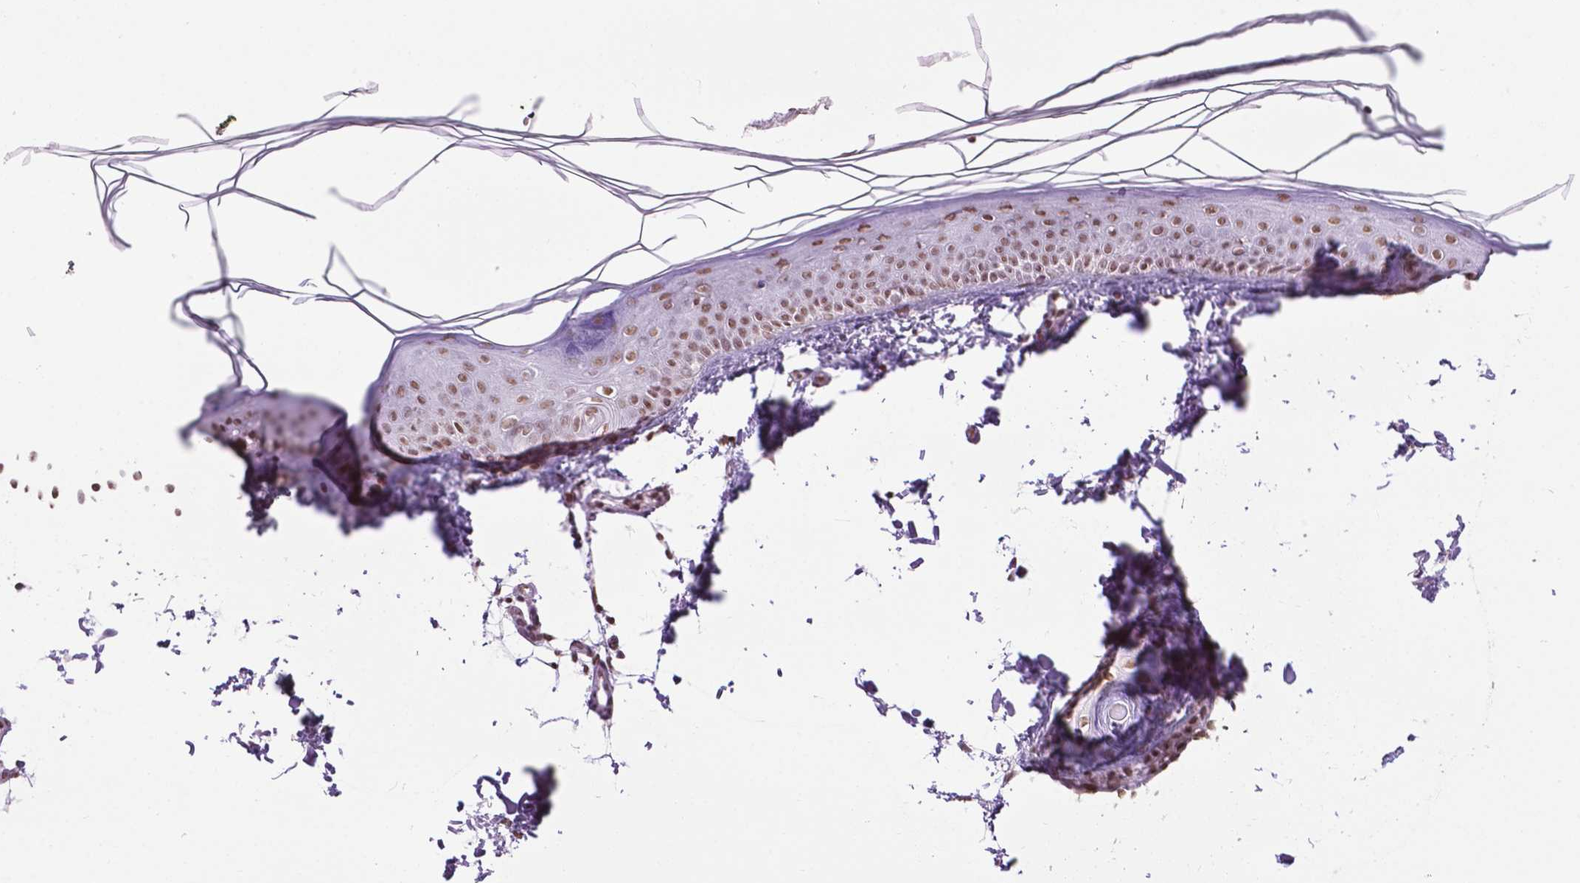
{"staining": {"intensity": "moderate", "quantity": ">75%", "location": "nuclear"}, "tissue": "skin", "cell_type": "Fibroblasts", "image_type": "normal", "snomed": [{"axis": "morphology", "description": "Normal tissue, NOS"}, {"axis": "topography", "description": "Skin"}], "caption": "Immunohistochemical staining of normal skin reveals medium levels of moderate nuclear expression in about >75% of fibroblasts.", "gene": "COL23A1", "patient": {"sex": "female", "age": 62}}